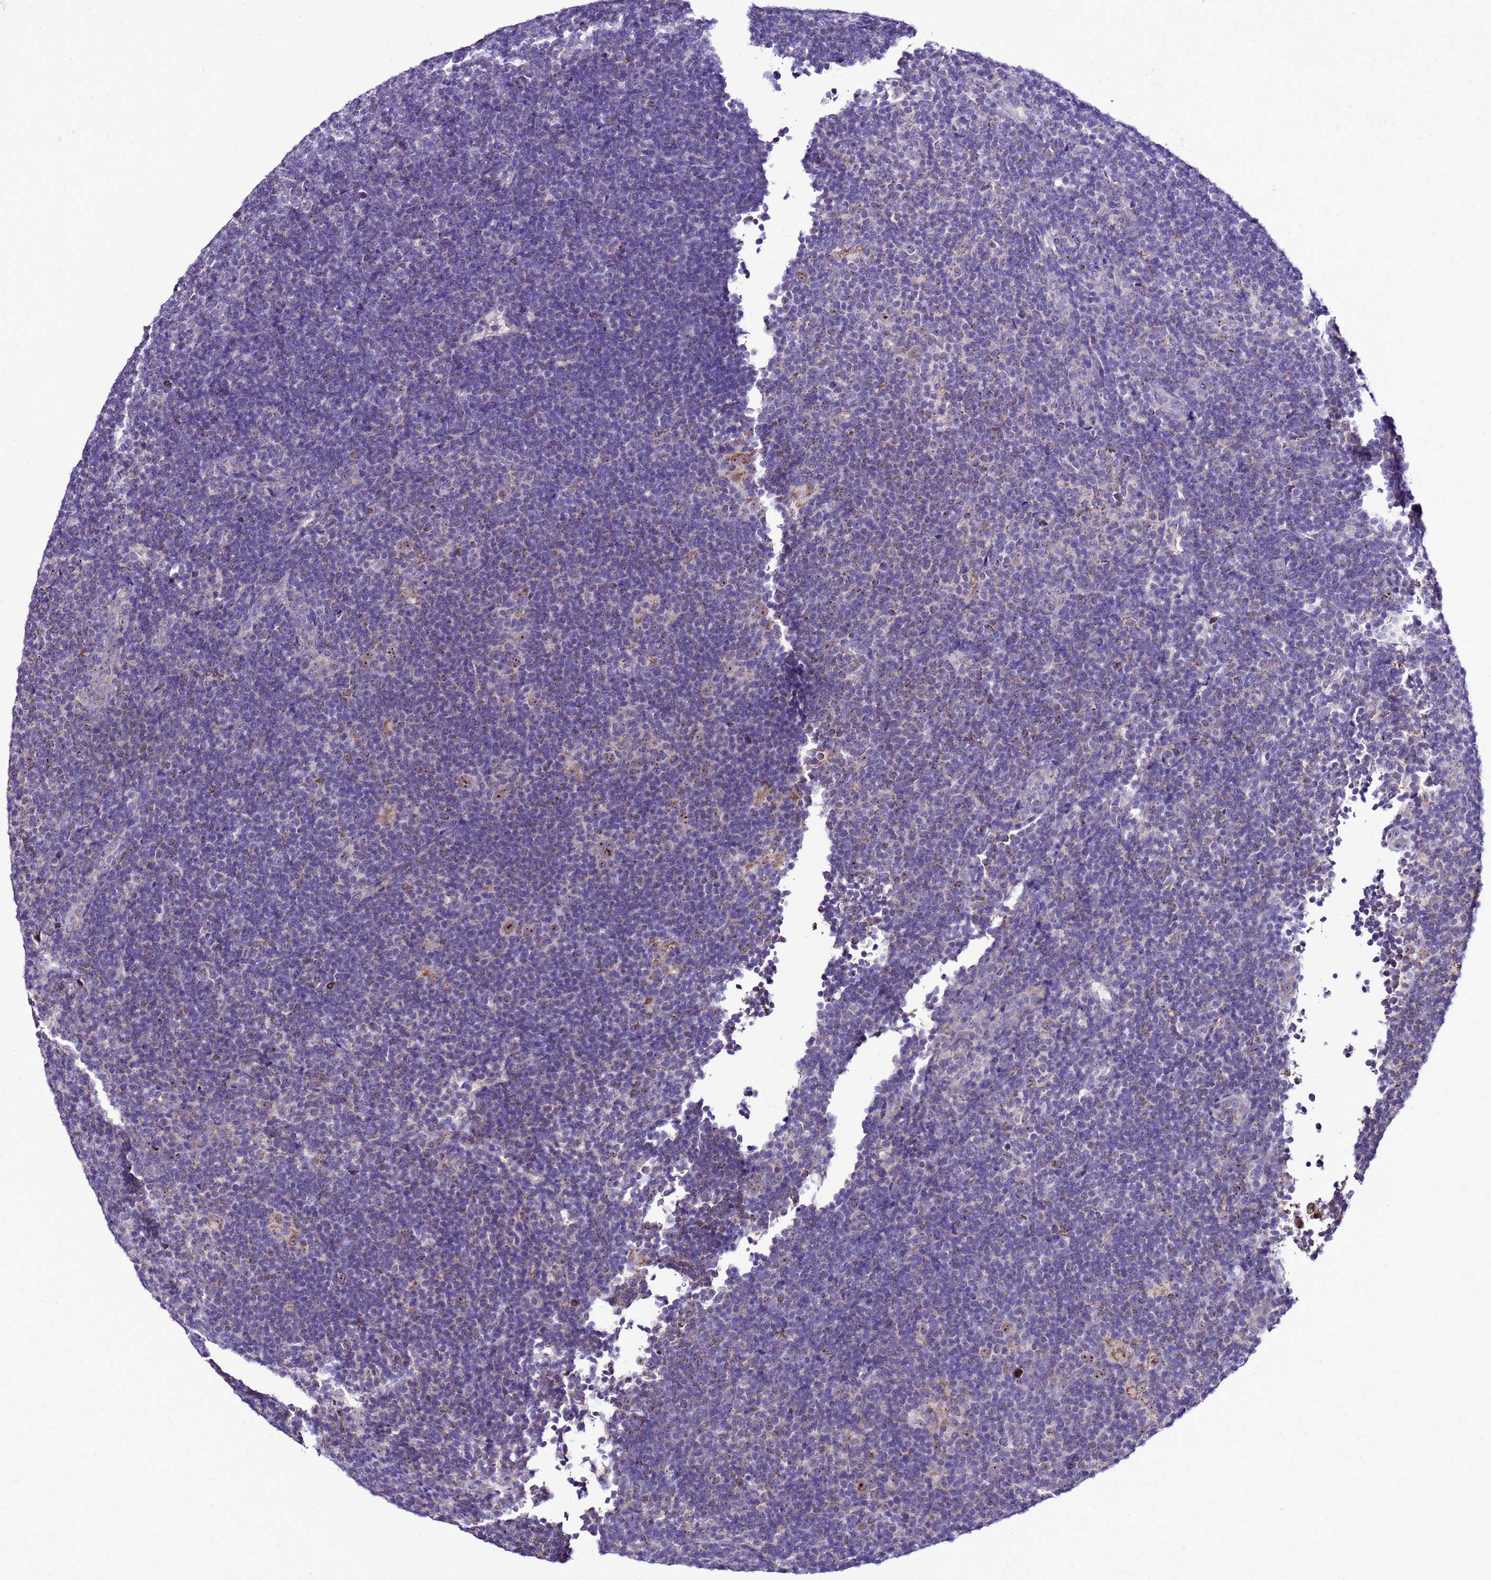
{"staining": {"intensity": "moderate", "quantity": "<25%", "location": "nuclear"}, "tissue": "lymphoma", "cell_type": "Tumor cells", "image_type": "cancer", "snomed": [{"axis": "morphology", "description": "Hodgkin's disease, NOS"}, {"axis": "topography", "description": "Lymph node"}], "caption": "Protein expression analysis of human lymphoma reveals moderate nuclear expression in about <25% of tumor cells.", "gene": "DPH6", "patient": {"sex": "female", "age": 57}}